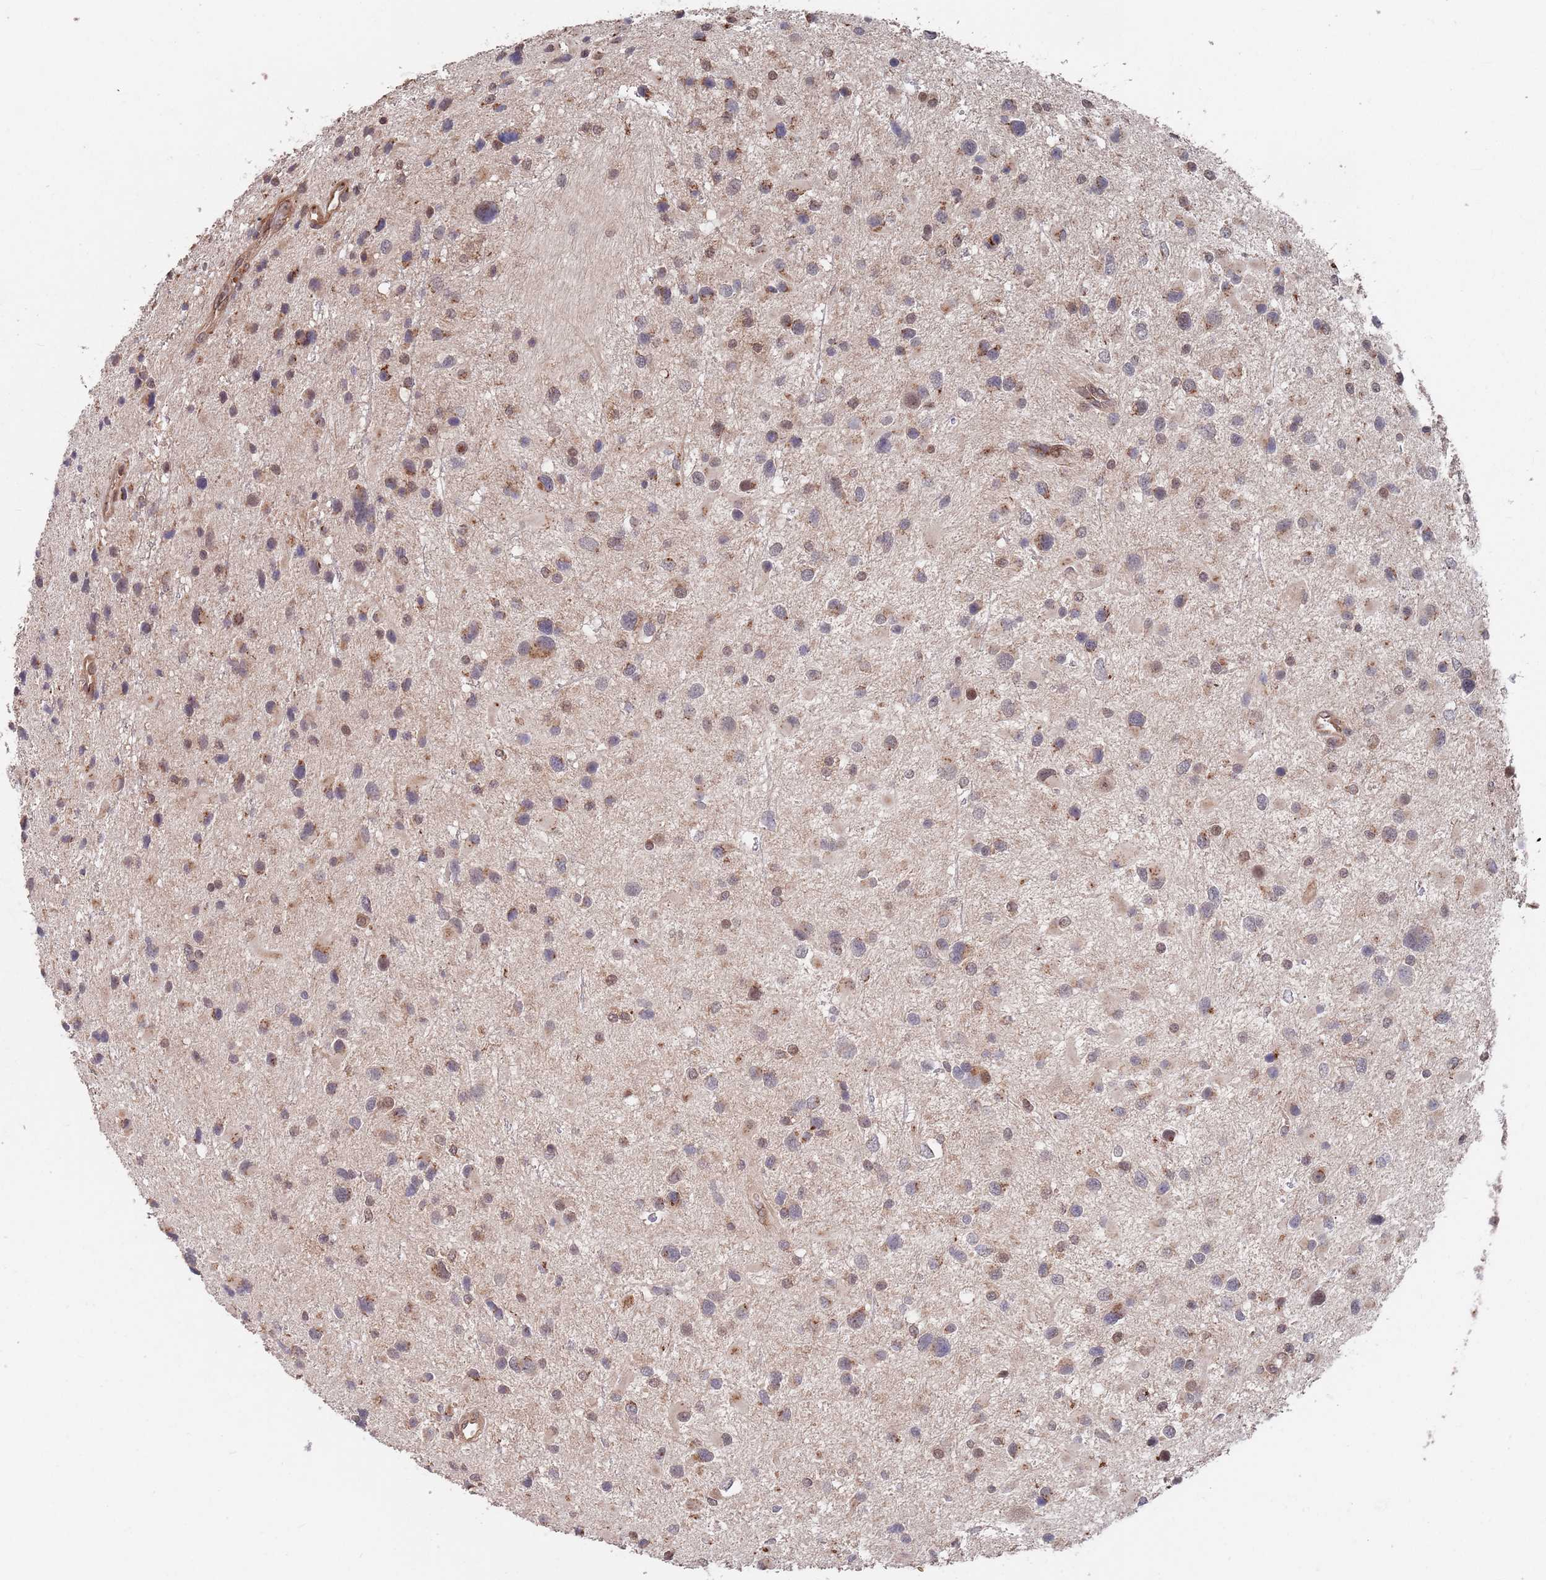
{"staining": {"intensity": "weak", "quantity": ">75%", "location": "cytoplasmic/membranous"}, "tissue": "glioma", "cell_type": "Tumor cells", "image_type": "cancer", "snomed": [{"axis": "morphology", "description": "Glioma, malignant, Low grade"}, {"axis": "topography", "description": "Brain"}], "caption": "The immunohistochemical stain shows weak cytoplasmic/membranous staining in tumor cells of malignant low-grade glioma tissue.", "gene": "UNC45A", "patient": {"sex": "female", "age": 32}}